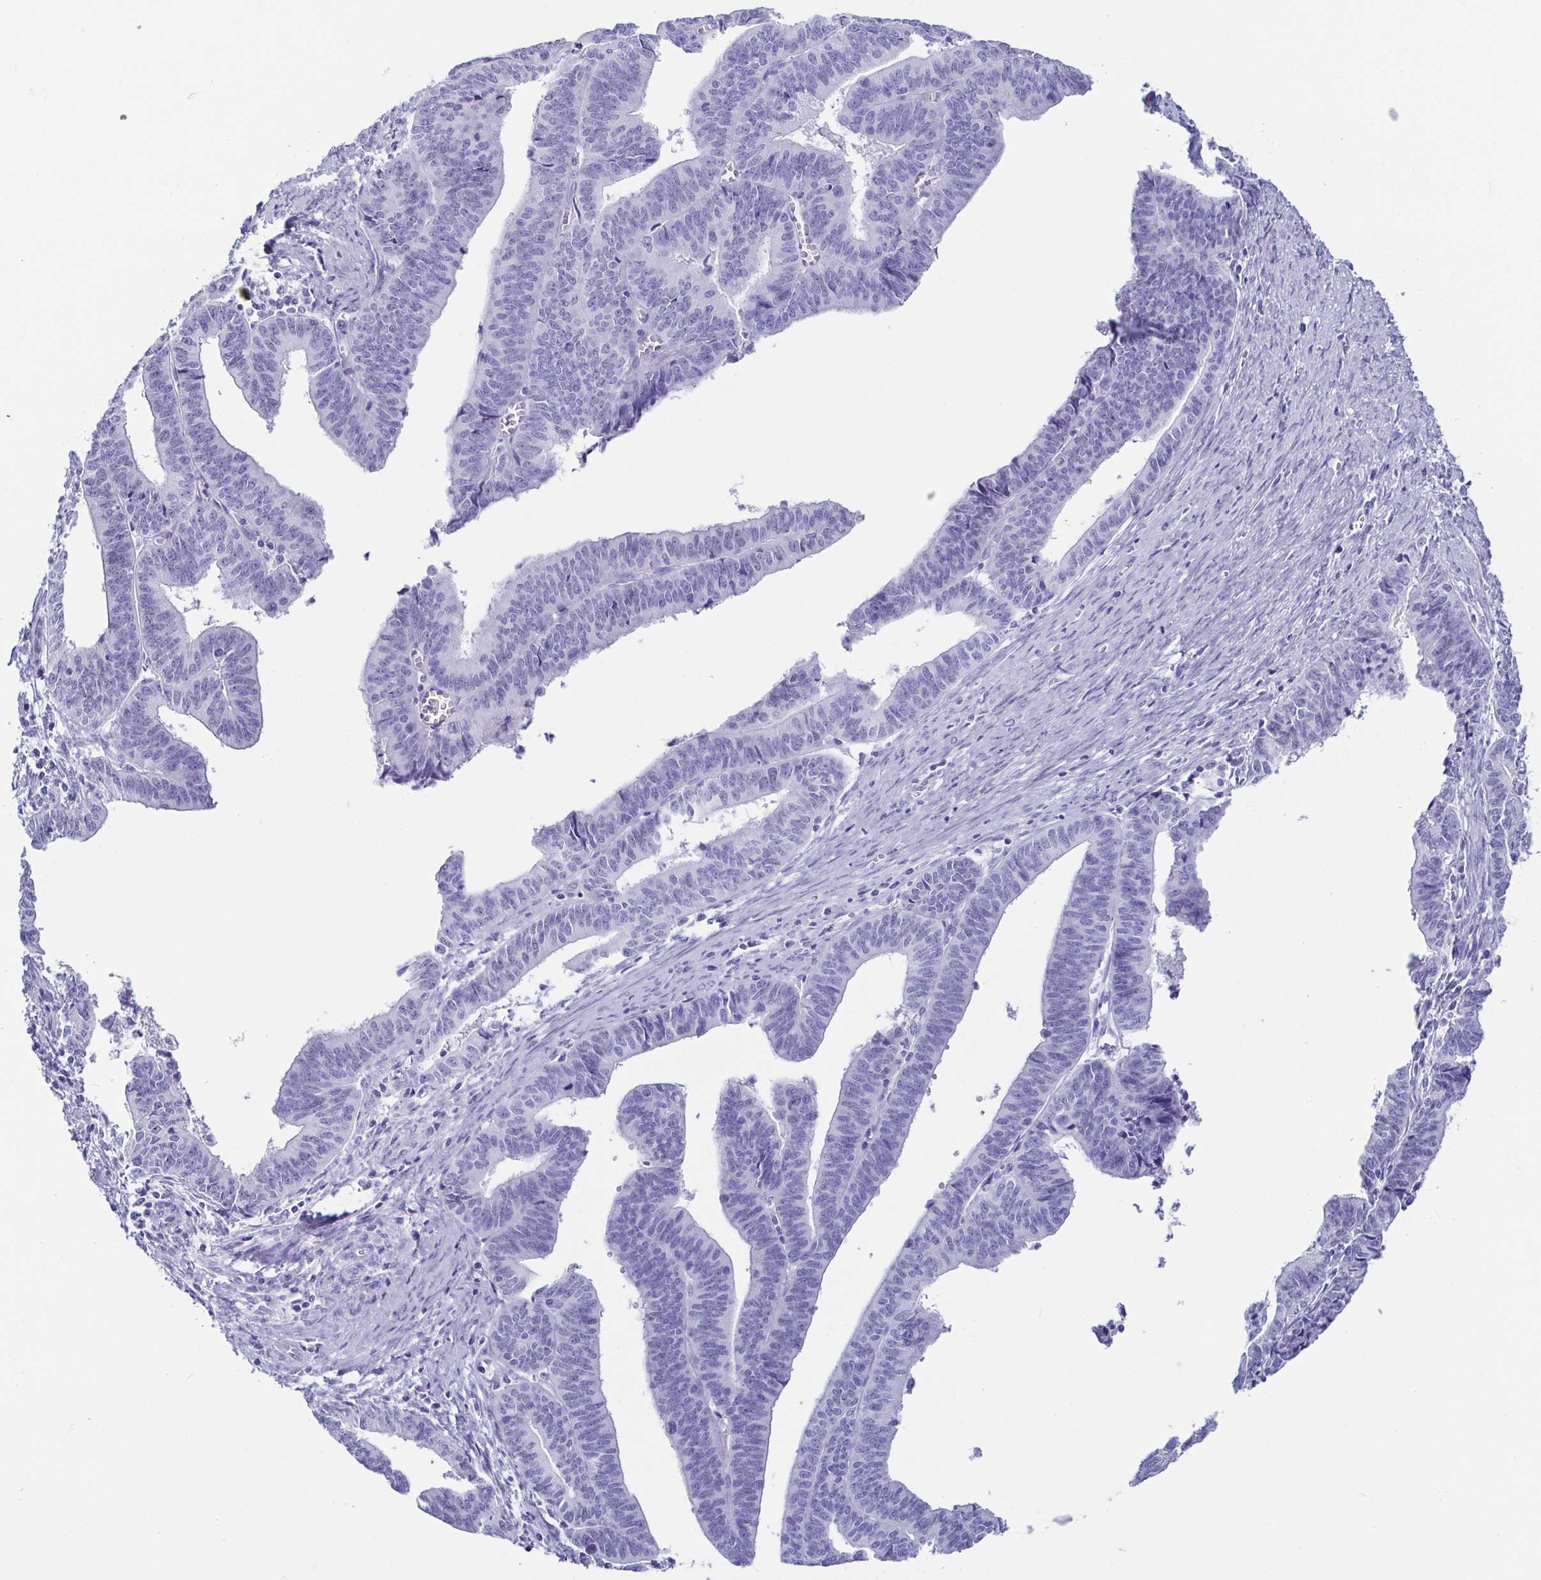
{"staining": {"intensity": "negative", "quantity": "none", "location": "none"}, "tissue": "endometrial cancer", "cell_type": "Tumor cells", "image_type": "cancer", "snomed": [{"axis": "morphology", "description": "Adenocarcinoma, NOS"}, {"axis": "topography", "description": "Endometrium"}], "caption": "There is no significant staining in tumor cells of endometrial adenocarcinoma.", "gene": "CD164L2", "patient": {"sex": "female", "age": 65}}